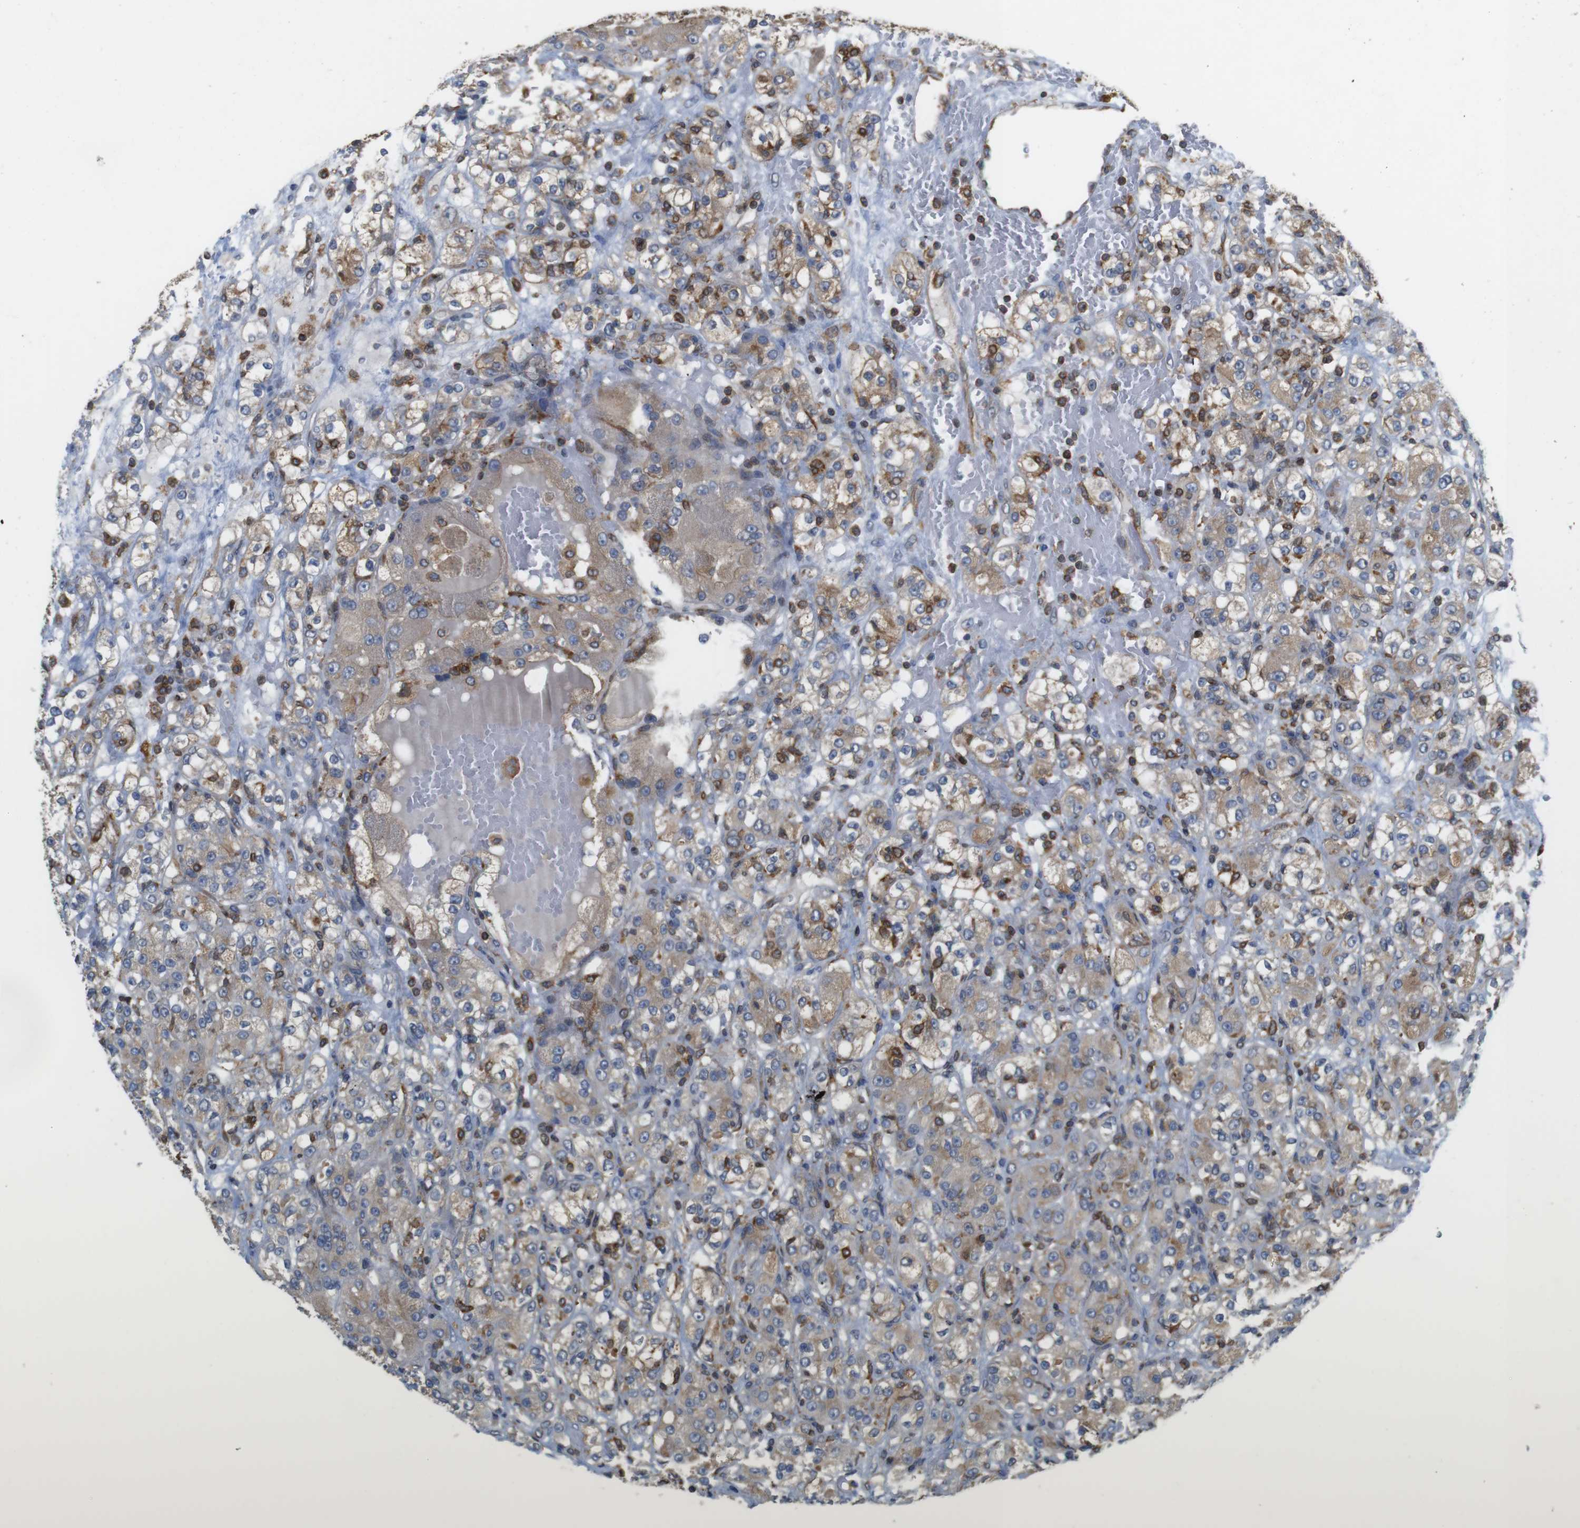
{"staining": {"intensity": "moderate", "quantity": "25%-75%", "location": "cytoplasmic/membranous"}, "tissue": "renal cancer", "cell_type": "Tumor cells", "image_type": "cancer", "snomed": [{"axis": "morphology", "description": "Normal tissue, NOS"}, {"axis": "morphology", "description": "Adenocarcinoma, NOS"}, {"axis": "topography", "description": "Kidney"}], "caption": "Tumor cells reveal moderate cytoplasmic/membranous expression in approximately 25%-75% of cells in renal adenocarcinoma.", "gene": "ARL6IP5", "patient": {"sex": "male", "age": 61}}